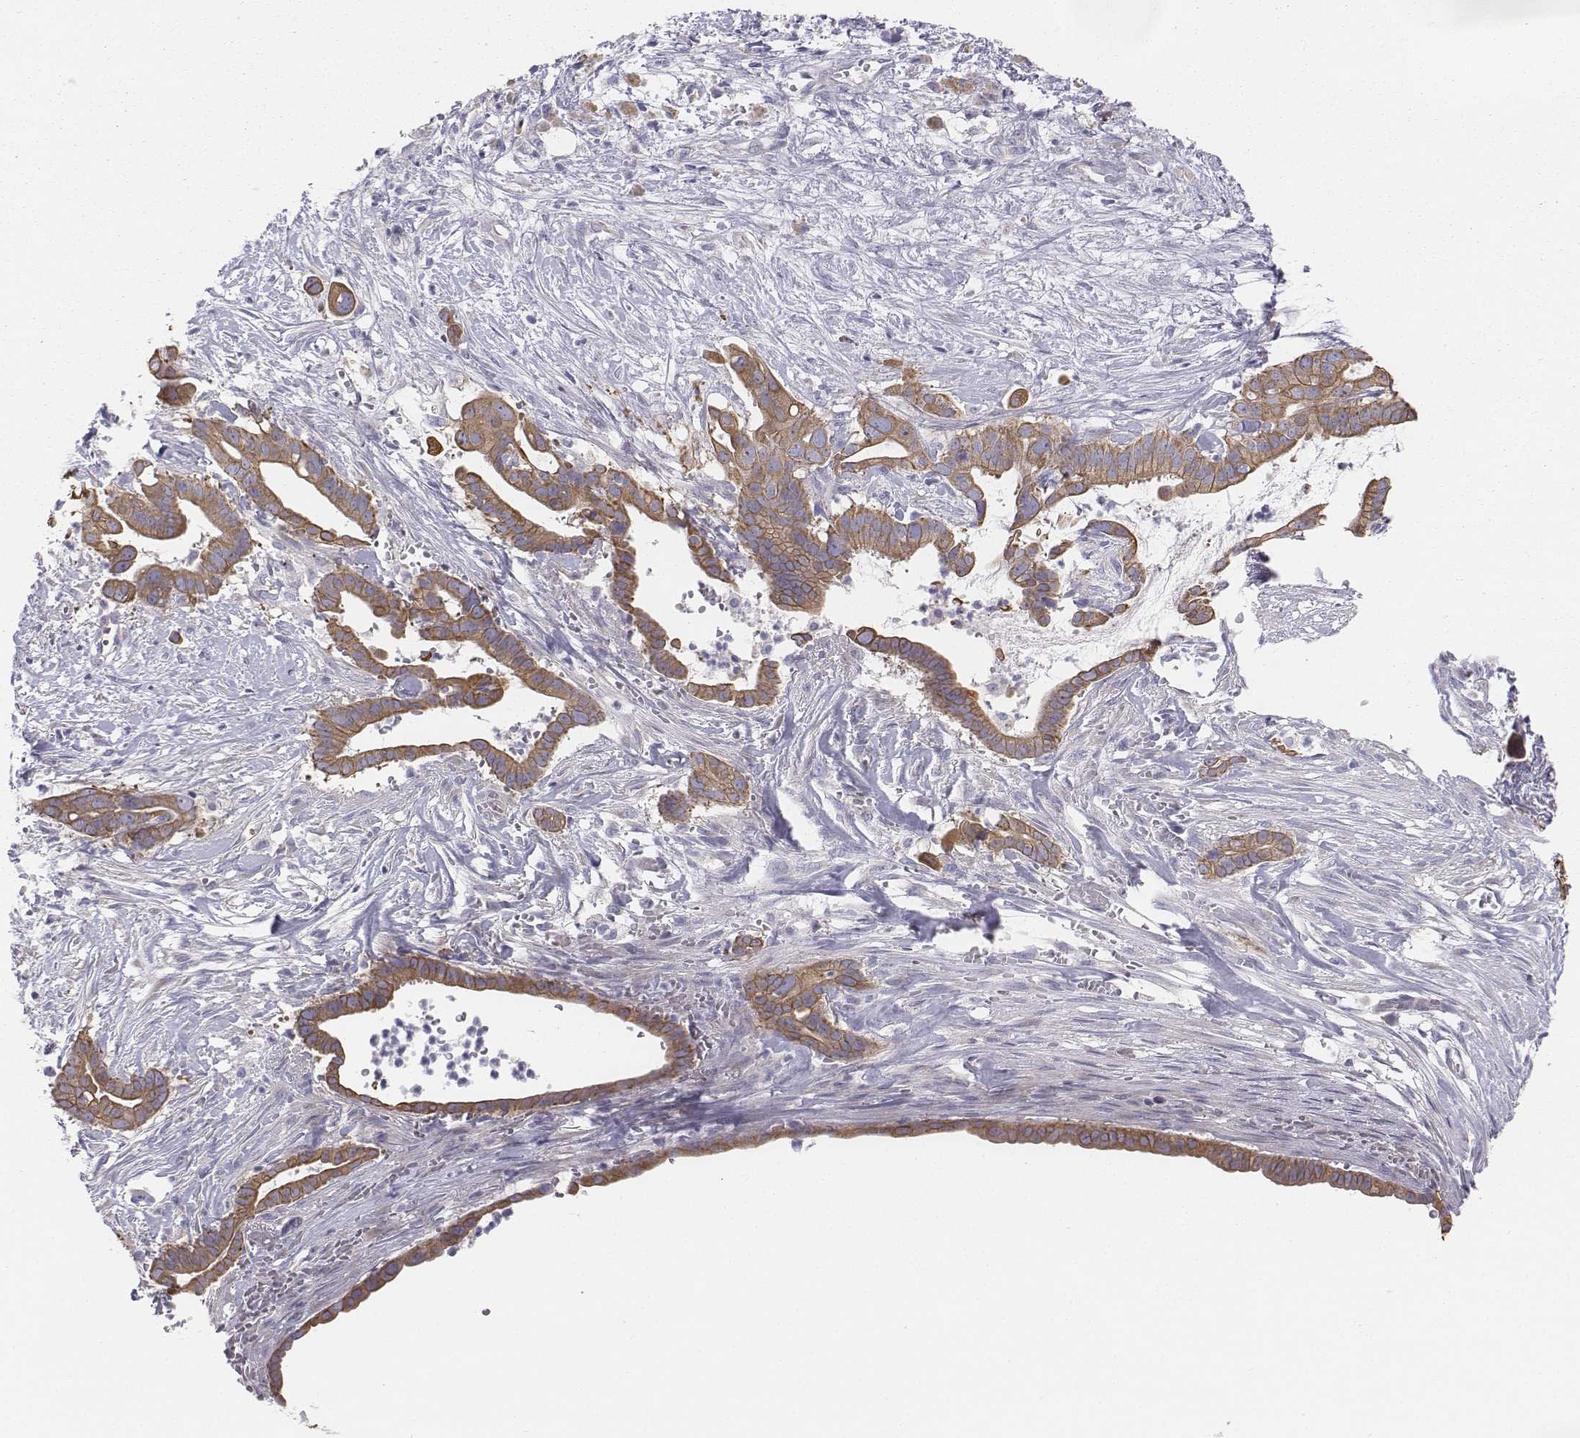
{"staining": {"intensity": "moderate", "quantity": ">75%", "location": "cytoplasmic/membranous"}, "tissue": "pancreatic cancer", "cell_type": "Tumor cells", "image_type": "cancer", "snomed": [{"axis": "morphology", "description": "Adenocarcinoma, NOS"}, {"axis": "topography", "description": "Pancreas"}], "caption": "IHC photomicrograph of neoplastic tissue: human pancreatic cancer (adenocarcinoma) stained using immunohistochemistry reveals medium levels of moderate protein expression localized specifically in the cytoplasmic/membranous of tumor cells, appearing as a cytoplasmic/membranous brown color.", "gene": "CHST14", "patient": {"sex": "male", "age": 61}}